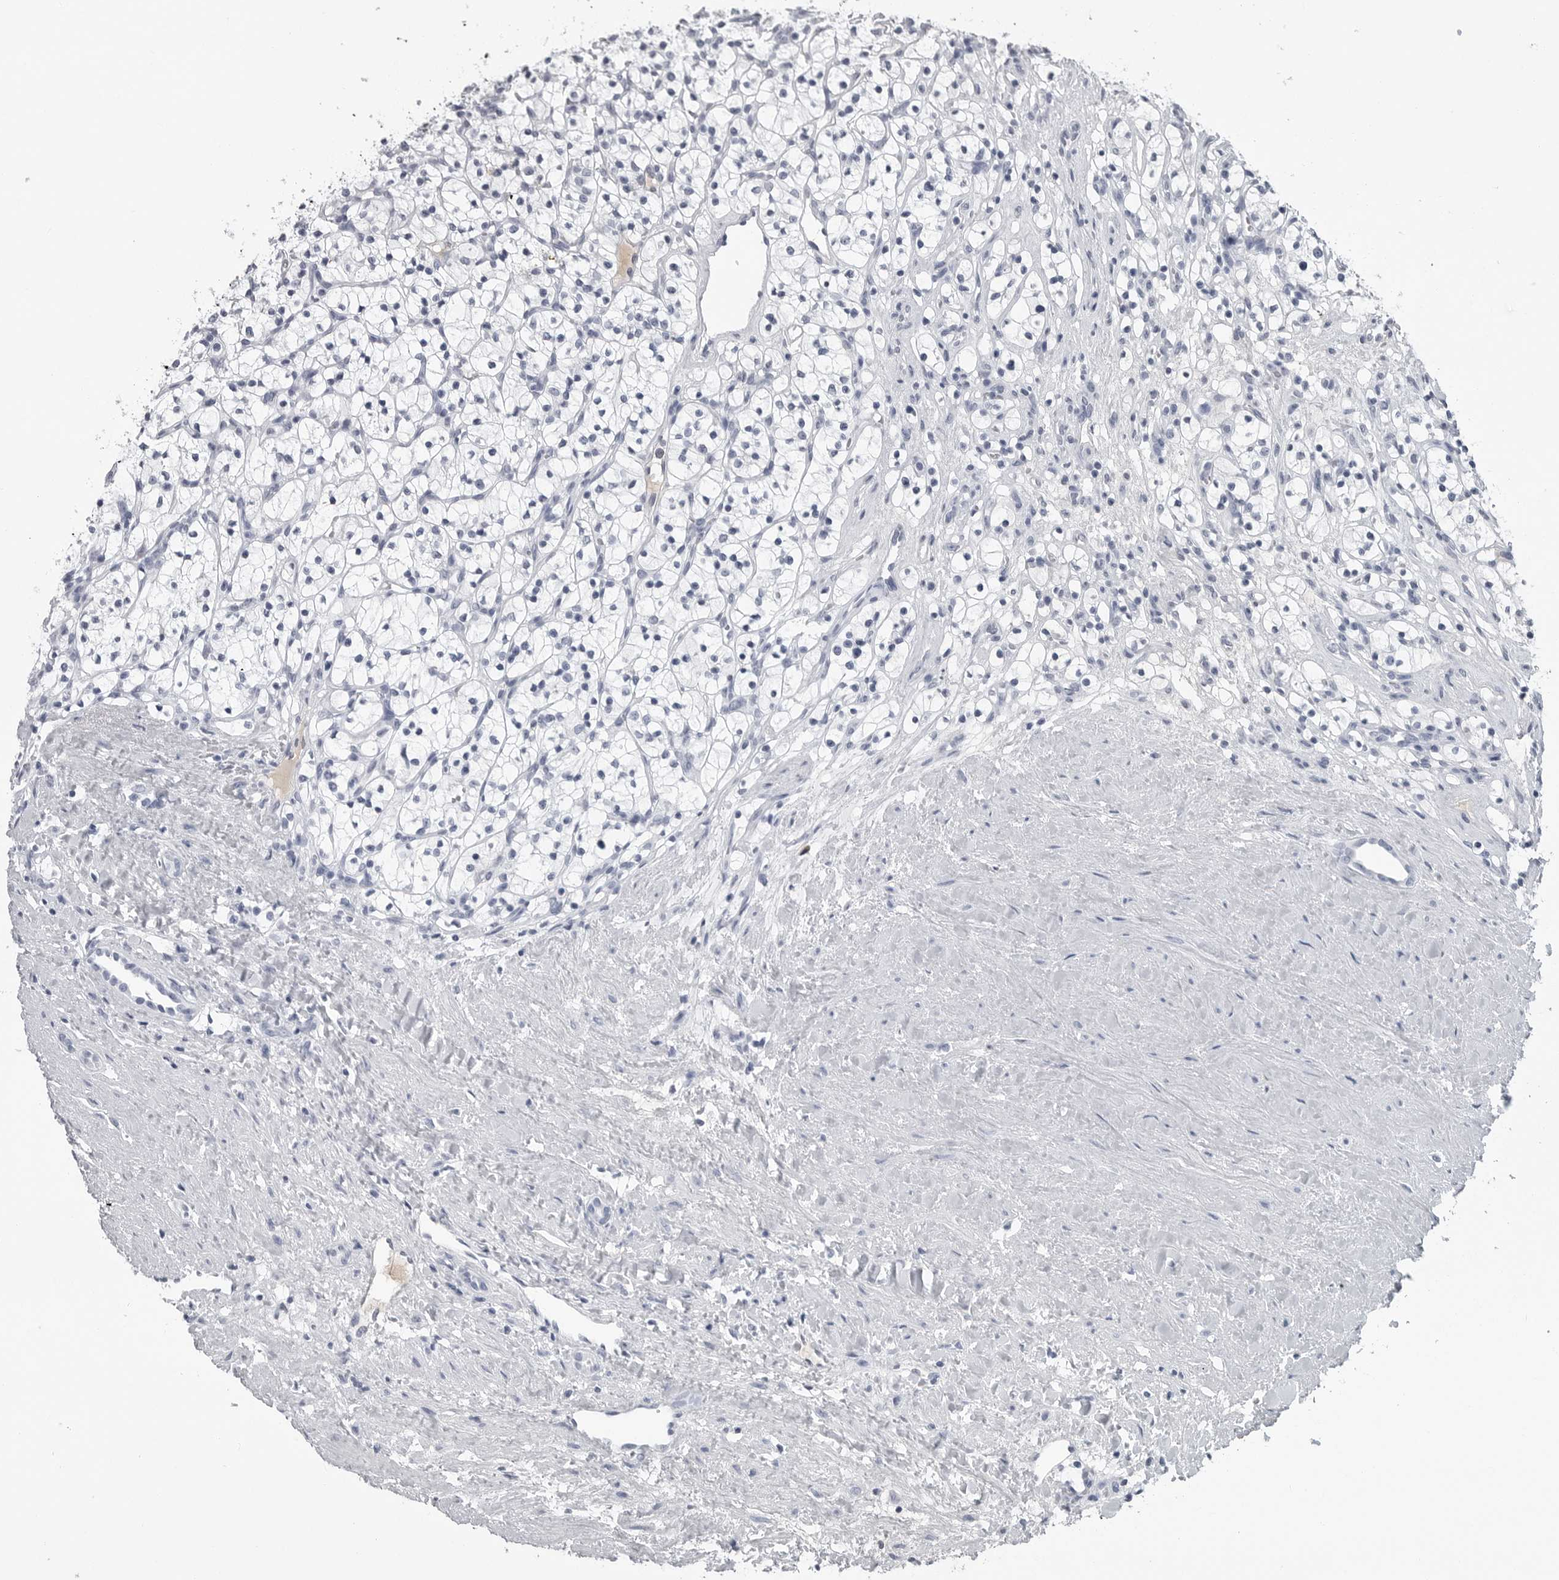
{"staining": {"intensity": "negative", "quantity": "none", "location": "none"}, "tissue": "renal cancer", "cell_type": "Tumor cells", "image_type": "cancer", "snomed": [{"axis": "morphology", "description": "Adenocarcinoma, NOS"}, {"axis": "topography", "description": "Kidney"}], "caption": "Immunohistochemistry (IHC) micrograph of neoplastic tissue: renal adenocarcinoma stained with DAB reveals no significant protein staining in tumor cells. (Stains: DAB immunohistochemistry (IHC) with hematoxylin counter stain, Microscopy: brightfield microscopy at high magnification).", "gene": "AMPD1", "patient": {"sex": "female", "age": 57}}